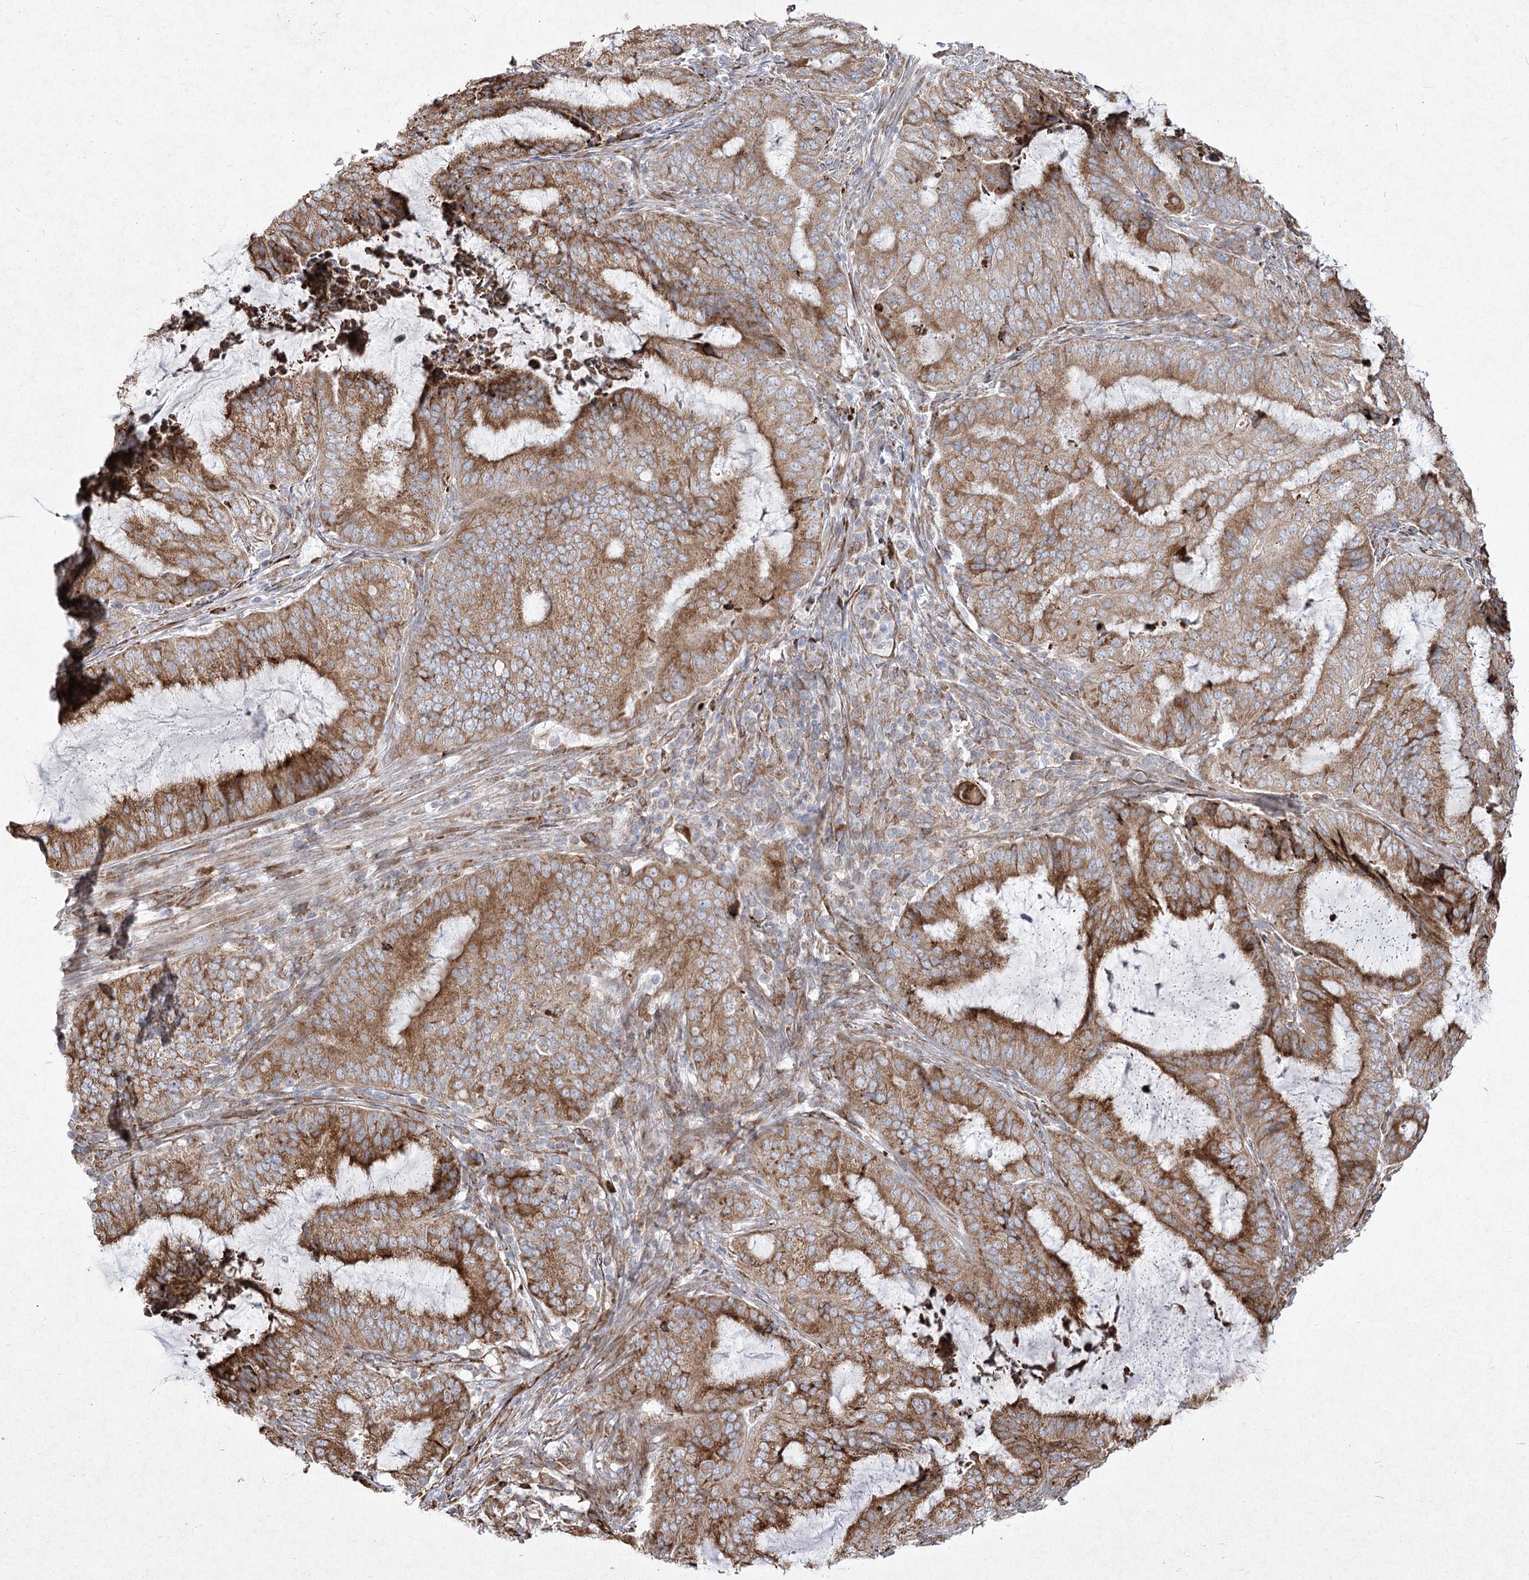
{"staining": {"intensity": "moderate", "quantity": ">75%", "location": "cytoplasmic/membranous"}, "tissue": "endometrial cancer", "cell_type": "Tumor cells", "image_type": "cancer", "snomed": [{"axis": "morphology", "description": "Adenocarcinoma, NOS"}, {"axis": "topography", "description": "Endometrium"}], "caption": "DAB (3,3'-diaminobenzidine) immunohistochemical staining of human endometrial cancer reveals moderate cytoplasmic/membranous protein expression in about >75% of tumor cells.", "gene": "NHLRC2", "patient": {"sex": "female", "age": 51}}